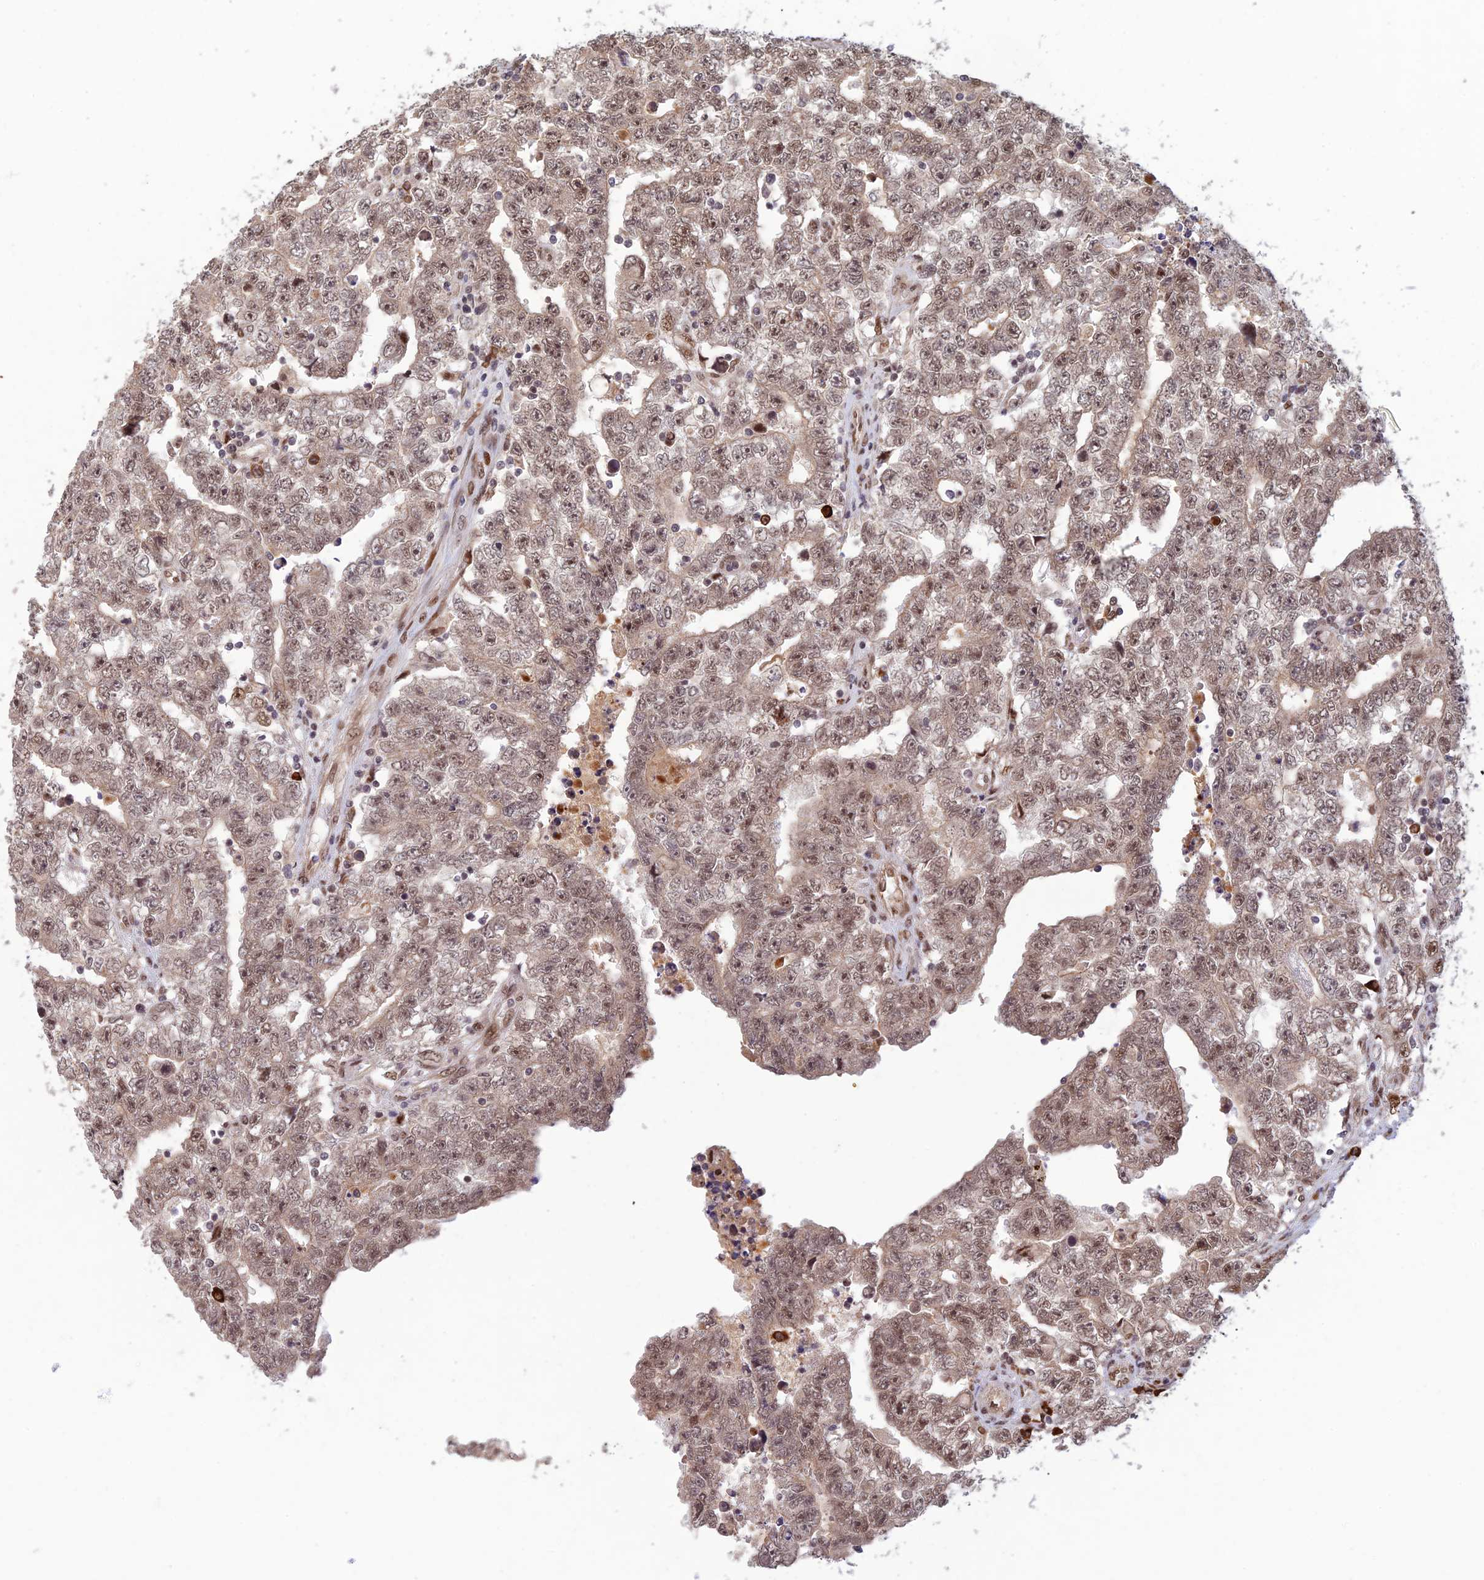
{"staining": {"intensity": "weak", "quantity": ">75%", "location": "nuclear"}, "tissue": "testis cancer", "cell_type": "Tumor cells", "image_type": "cancer", "snomed": [{"axis": "morphology", "description": "Carcinoma, Embryonal, NOS"}, {"axis": "topography", "description": "Testis"}], "caption": "Testis cancer tissue demonstrates weak nuclear staining in approximately >75% of tumor cells (DAB (3,3'-diaminobenzidine) IHC, brown staining for protein, blue staining for nuclei).", "gene": "ZNF565", "patient": {"sex": "male", "age": 25}}